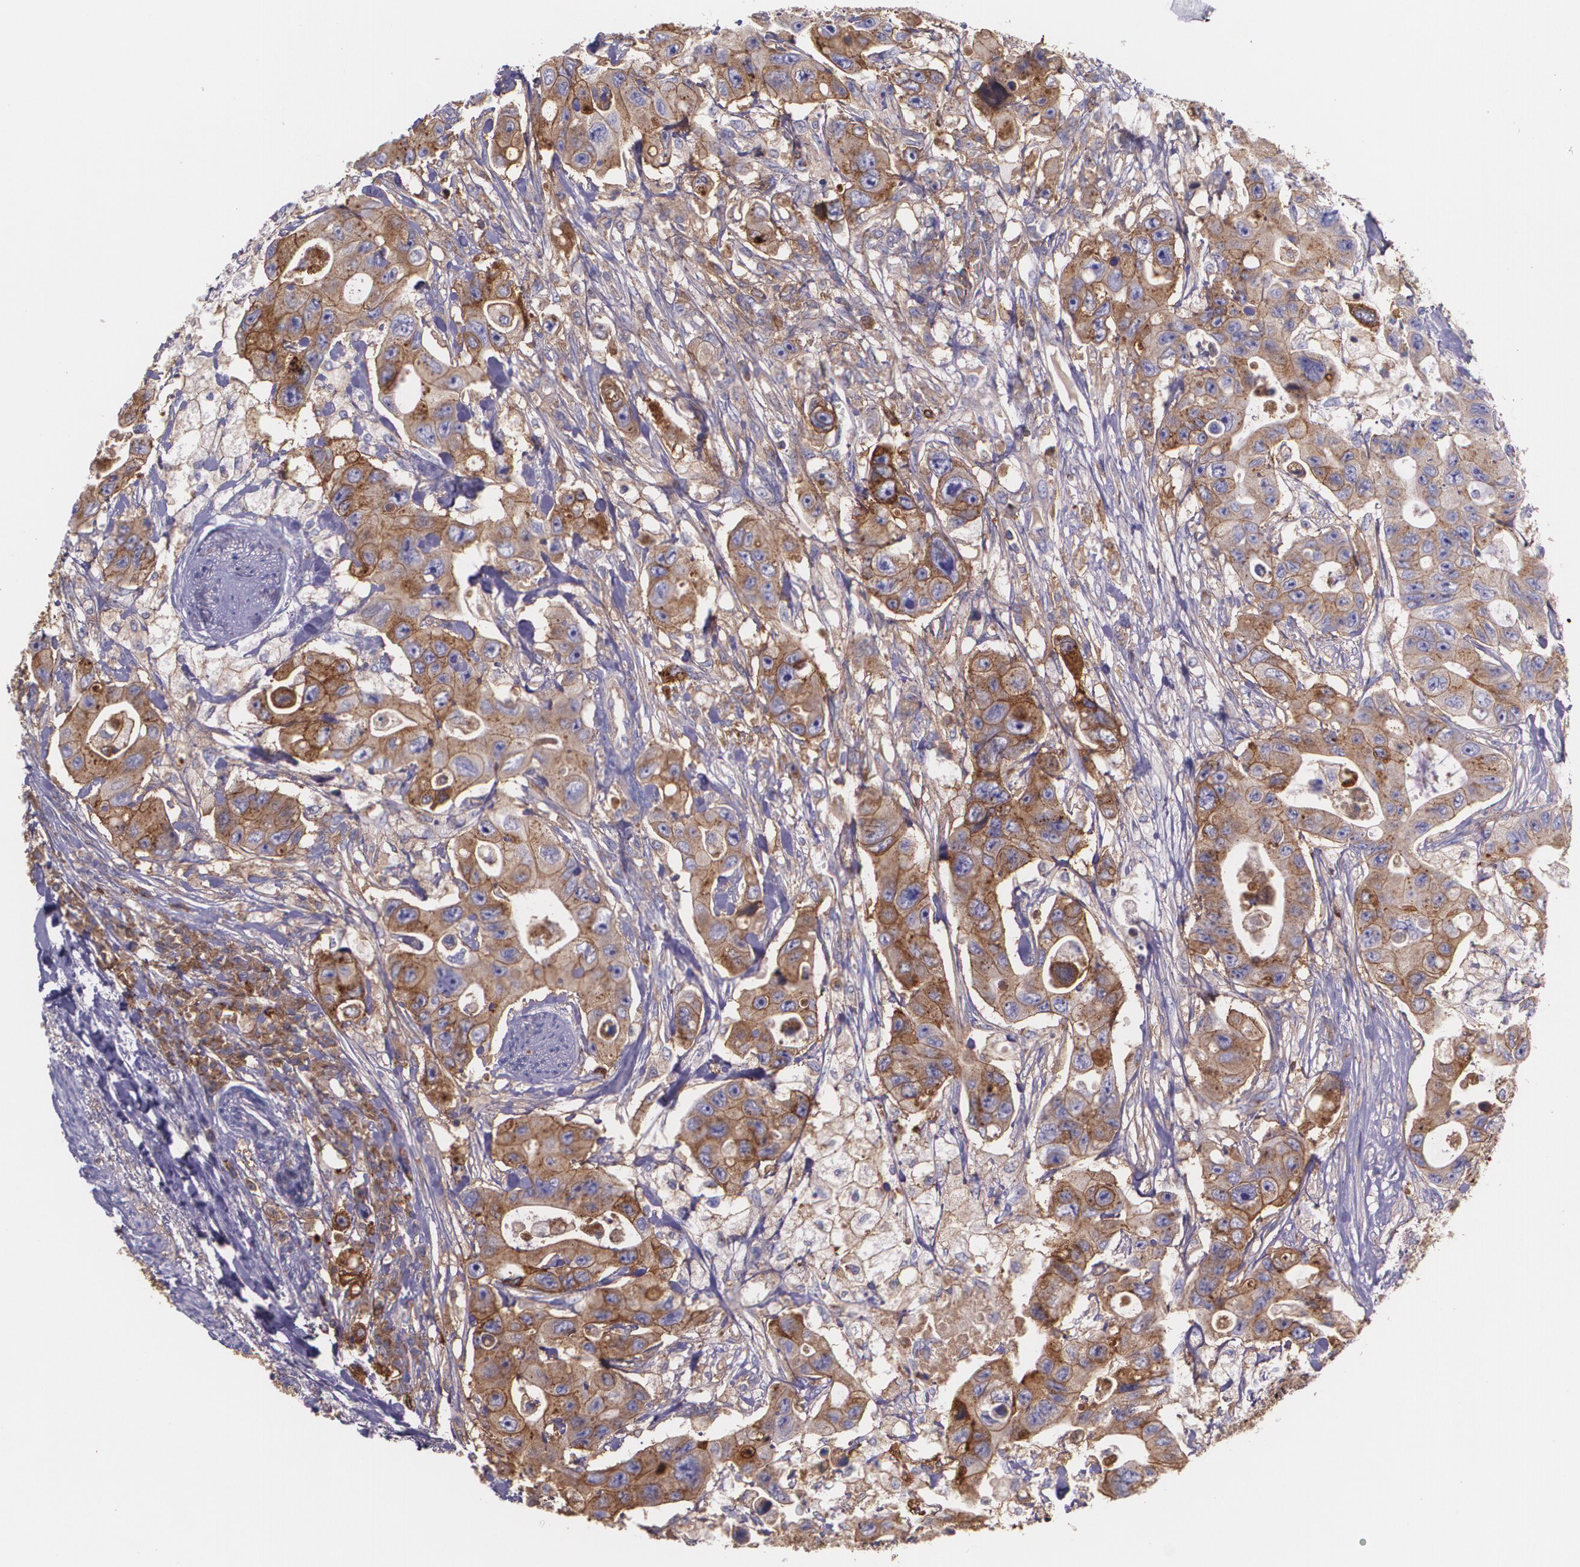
{"staining": {"intensity": "moderate", "quantity": ">75%", "location": "cytoplasmic/membranous"}, "tissue": "colorectal cancer", "cell_type": "Tumor cells", "image_type": "cancer", "snomed": [{"axis": "morphology", "description": "Adenocarcinoma, NOS"}, {"axis": "topography", "description": "Colon"}], "caption": "Immunohistochemical staining of colorectal cancer reveals moderate cytoplasmic/membranous protein positivity in approximately >75% of tumor cells. (DAB = brown stain, brightfield microscopy at high magnification).", "gene": "B2M", "patient": {"sex": "female", "age": 46}}